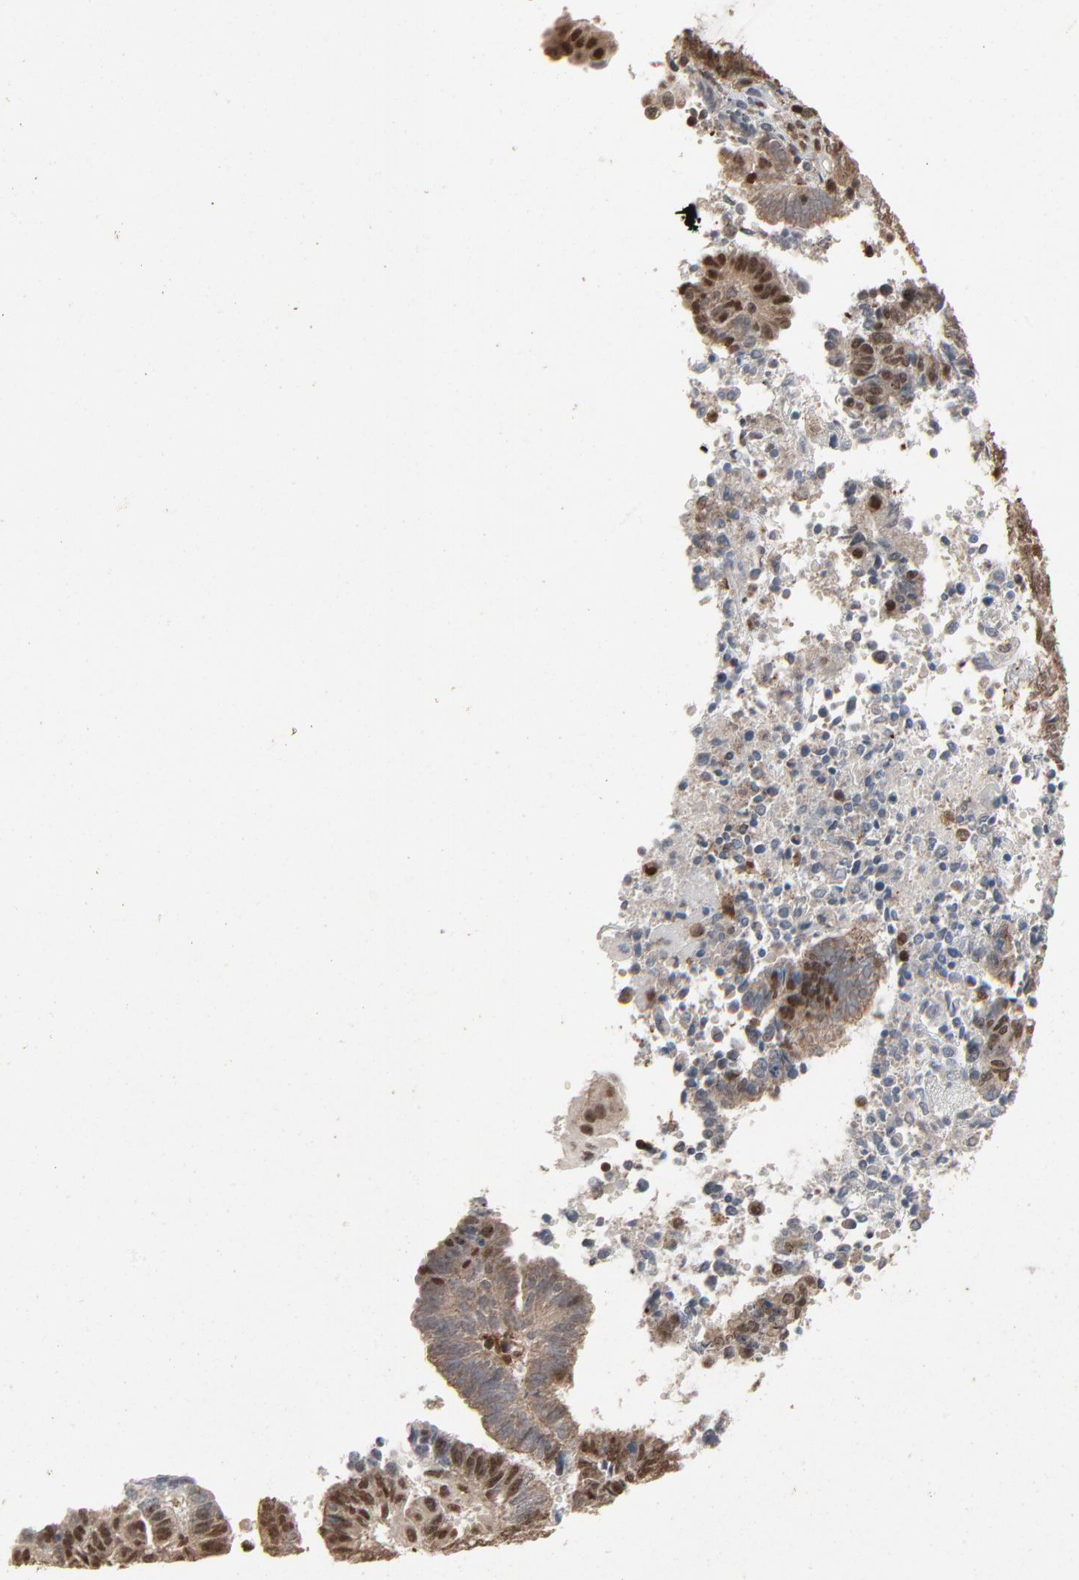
{"staining": {"intensity": "moderate", "quantity": "25%-75%", "location": "cytoplasmic/membranous,nuclear"}, "tissue": "endometrial cancer", "cell_type": "Tumor cells", "image_type": "cancer", "snomed": [{"axis": "morphology", "description": "Adenocarcinoma, NOS"}, {"axis": "topography", "description": "Uterus"}, {"axis": "topography", "description": "Endometrium"}], "caption": "A medium amount of moderate cytoplasmic/membranous and nuclear positivity is seen in about 25%-75% of tumor cells in endometrial cancer tissue.", "gene": "DOCK8", "patient": {"sex": "female", "age": 70}}